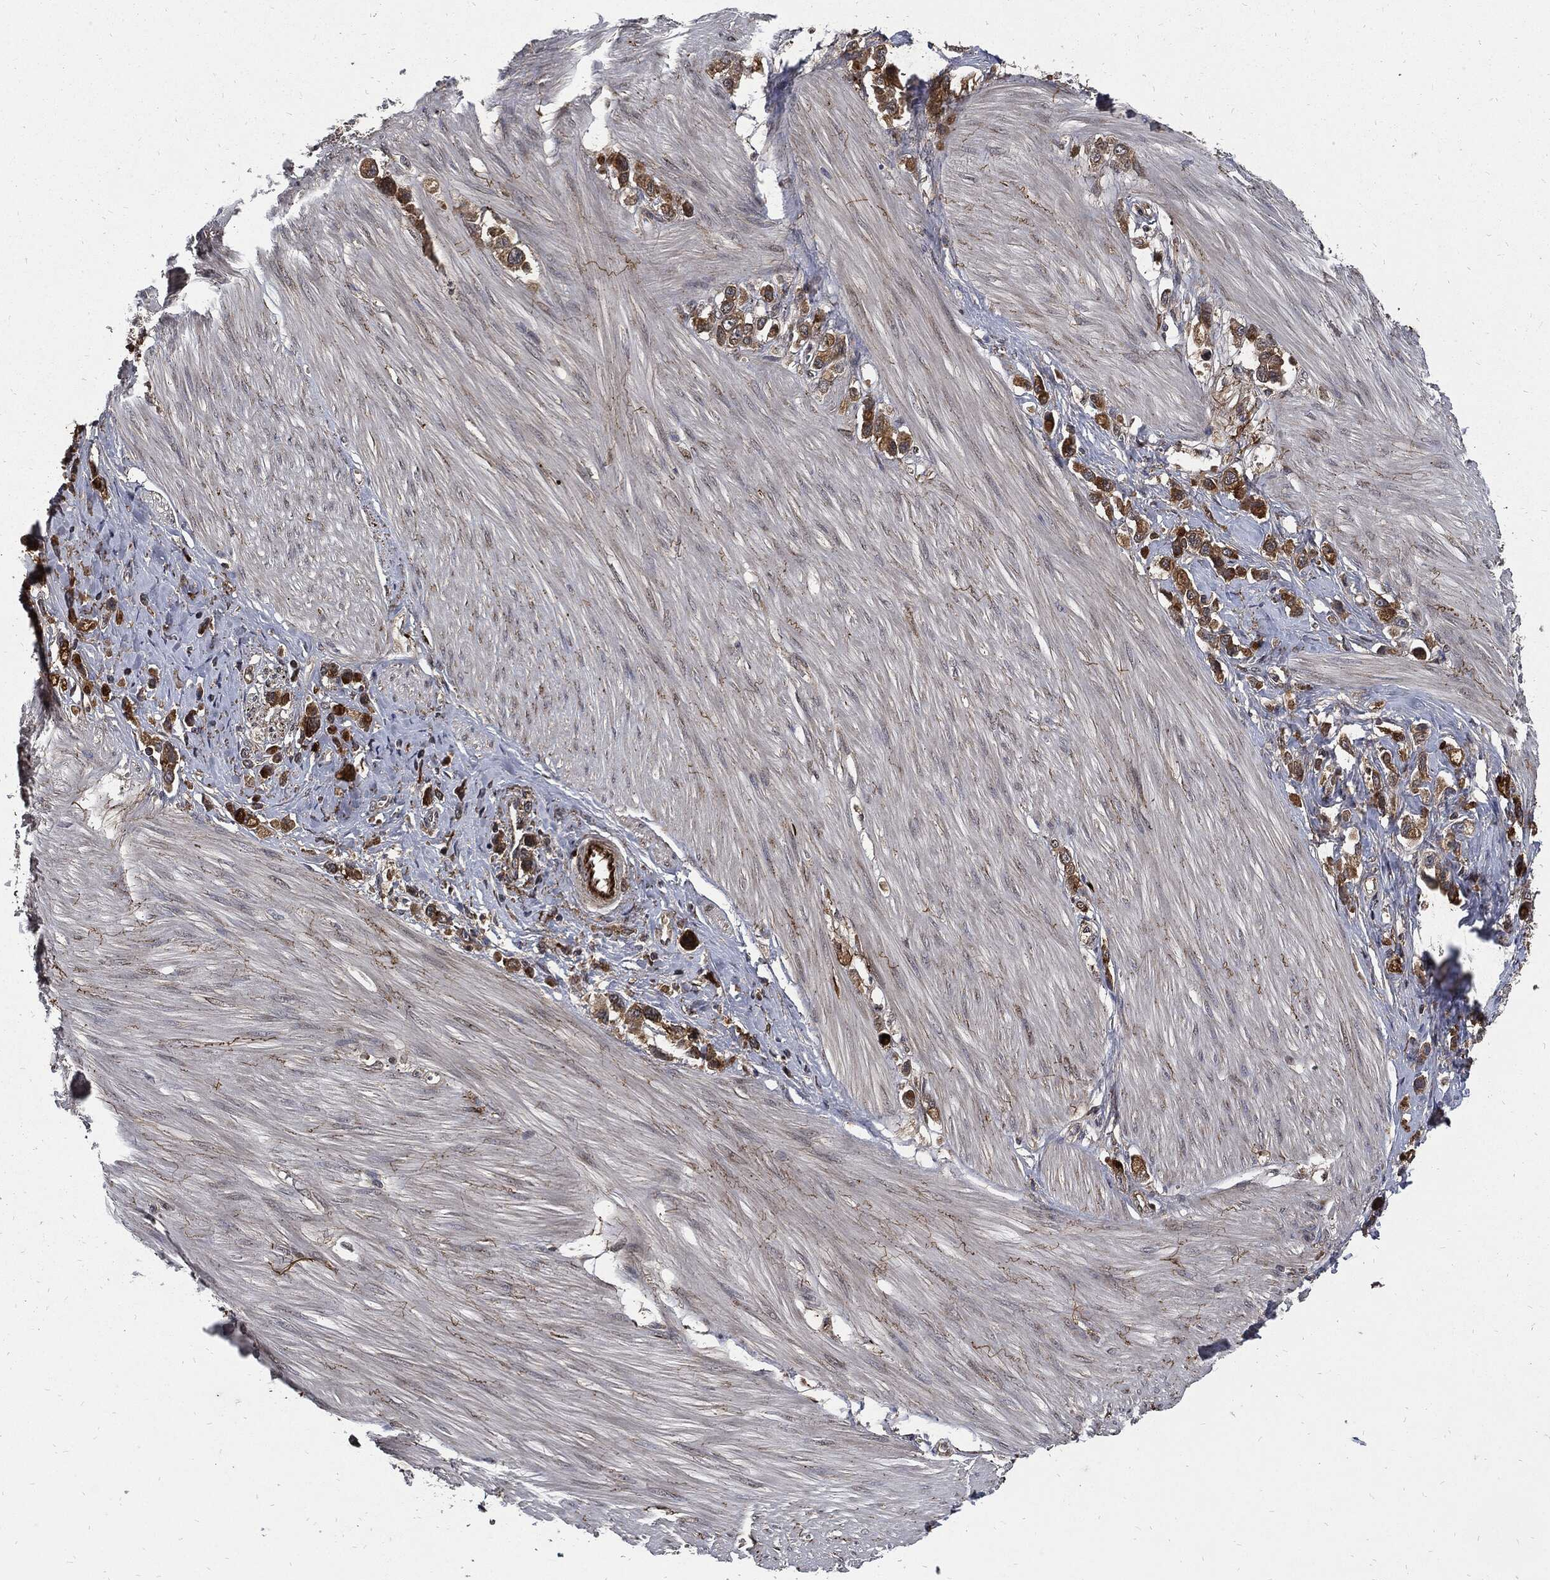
{"staining": {"intensity": "strong", "quantity": ">75%", "location": "cytoplasmic/membranous"}, "tissue": "stomach cancer", "cell_type": "Tumor cells", "image_type": "cancer", "snomed": [{"axis": "morphology", "description": "Normal tissue, NOS"}, {"axis": "morphology", "description": "Adenocarcinoma, NOS"}, {"axis": "morphology", "description": "Adenocarcinoma, High grade"}, {"axis": "topography", "description": "Stomach, upper"}, {"axis": "topography", "description": "Stomach"}], "caption": "Immunohistochemistry (IHC) histopathology image of human adenocarcinoma (stomach) stained for a protein (brown), which exhibits high levels of strong cytoplasmic/membranous positivity in approximately >75% of tumor cells.", "gene": "CLU", "patient": {"sex": "female", "age": 65}}